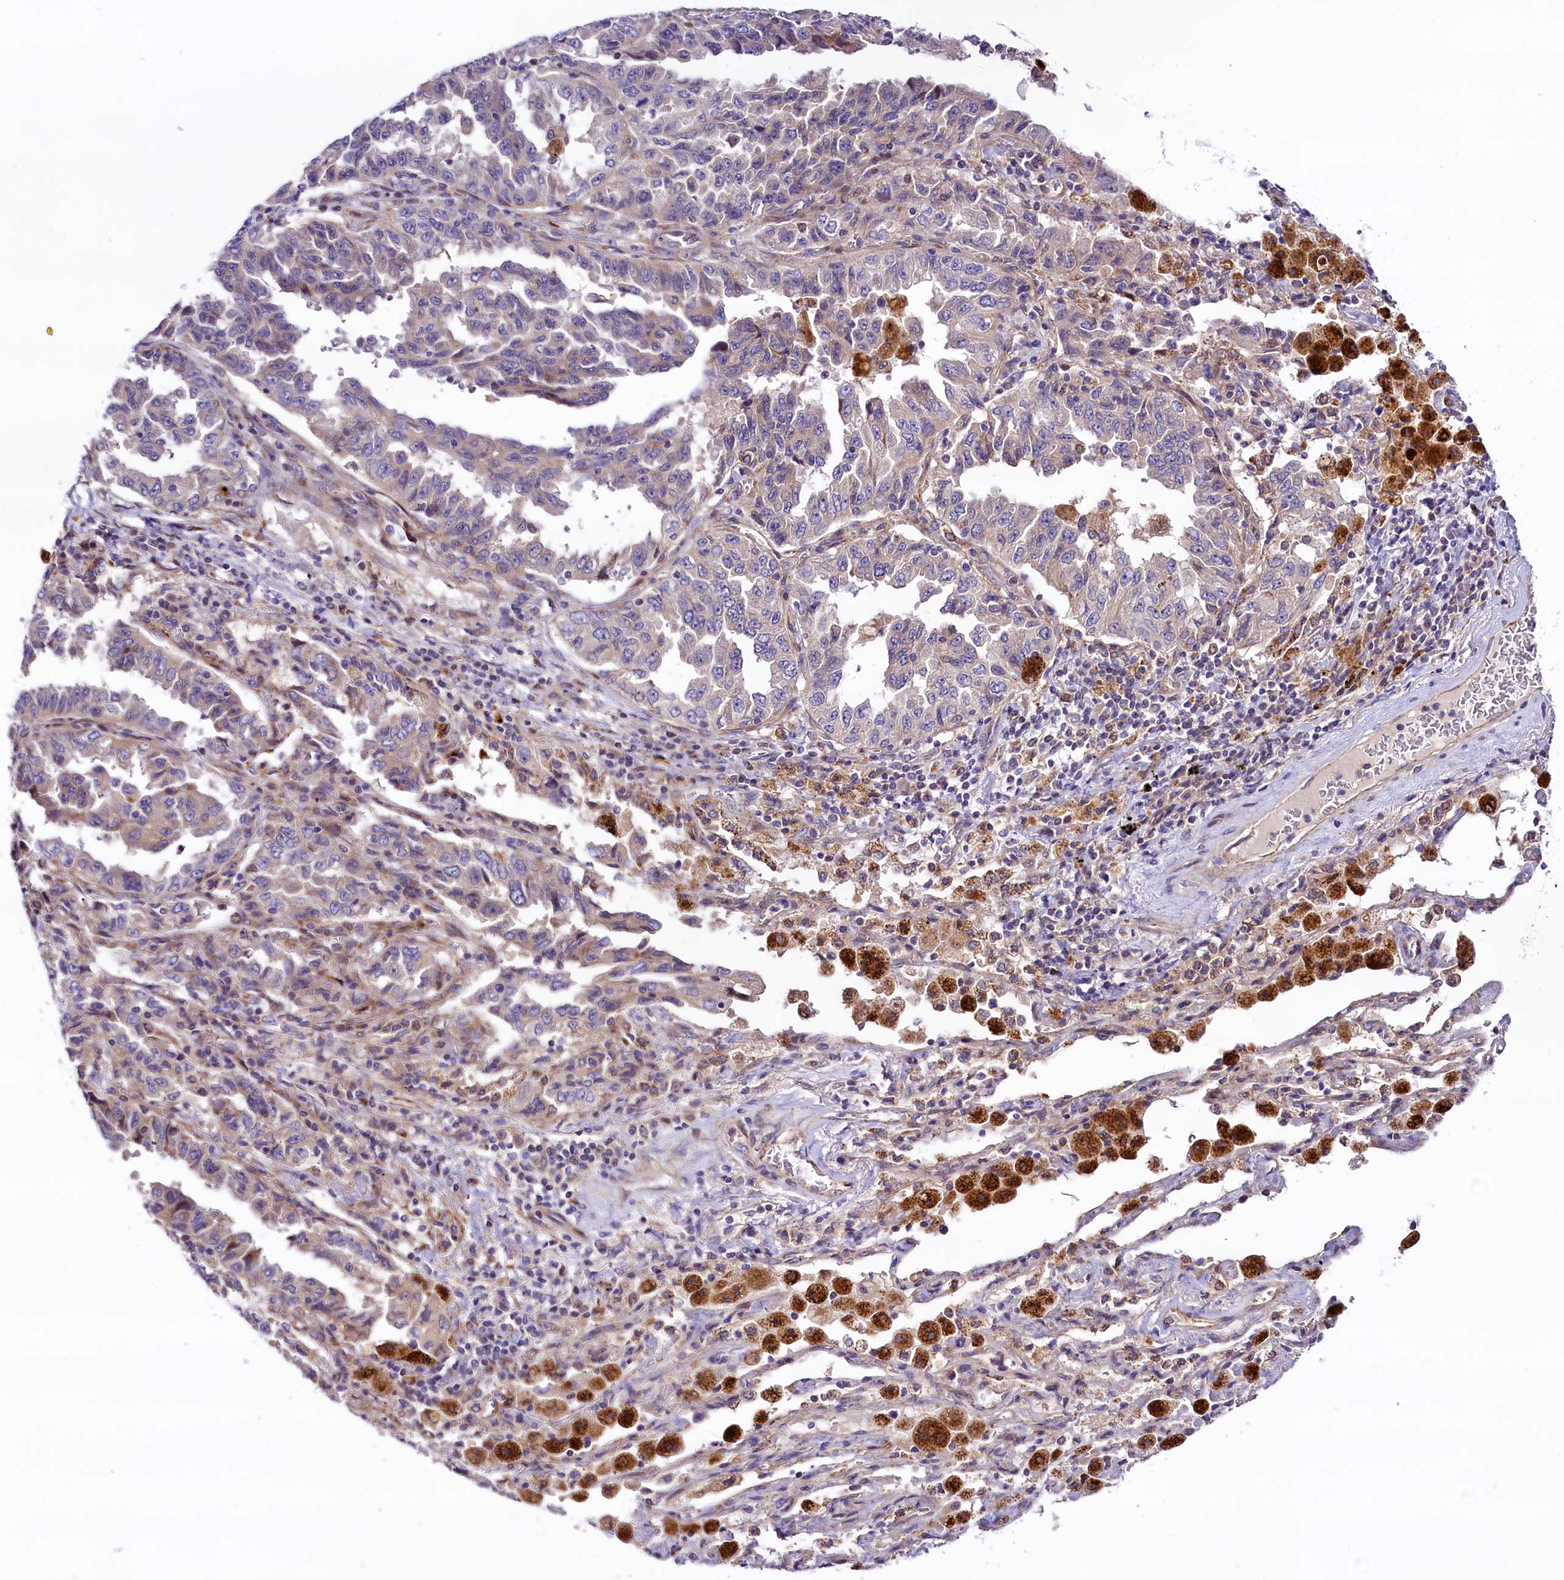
{"staining": {"intensity": "negative", "quantity": "none", "location": "none"}, "tissue": "lung cancer", "cell_type": "Tumor cells", "image_type": "cancer", "snomed": [{"axis": "morphology", "description": "Adenocarcinoma, NOS"}, {"axis": "topography", "description": "Lung"}], "caption": "A high-resolution micrograph shows immunohistochemistry staining of lung cancer (adenocarcinoma), which shows no significant expression in tumor cells. Brightfield microscopy of IHC stained with DAB (3,3'-diaminobenzidine) (brown) and hematoxylin (blue), captured at high magnification.", "gene": "ARMC6", "patient": {"sex": "female", "age": 51}}